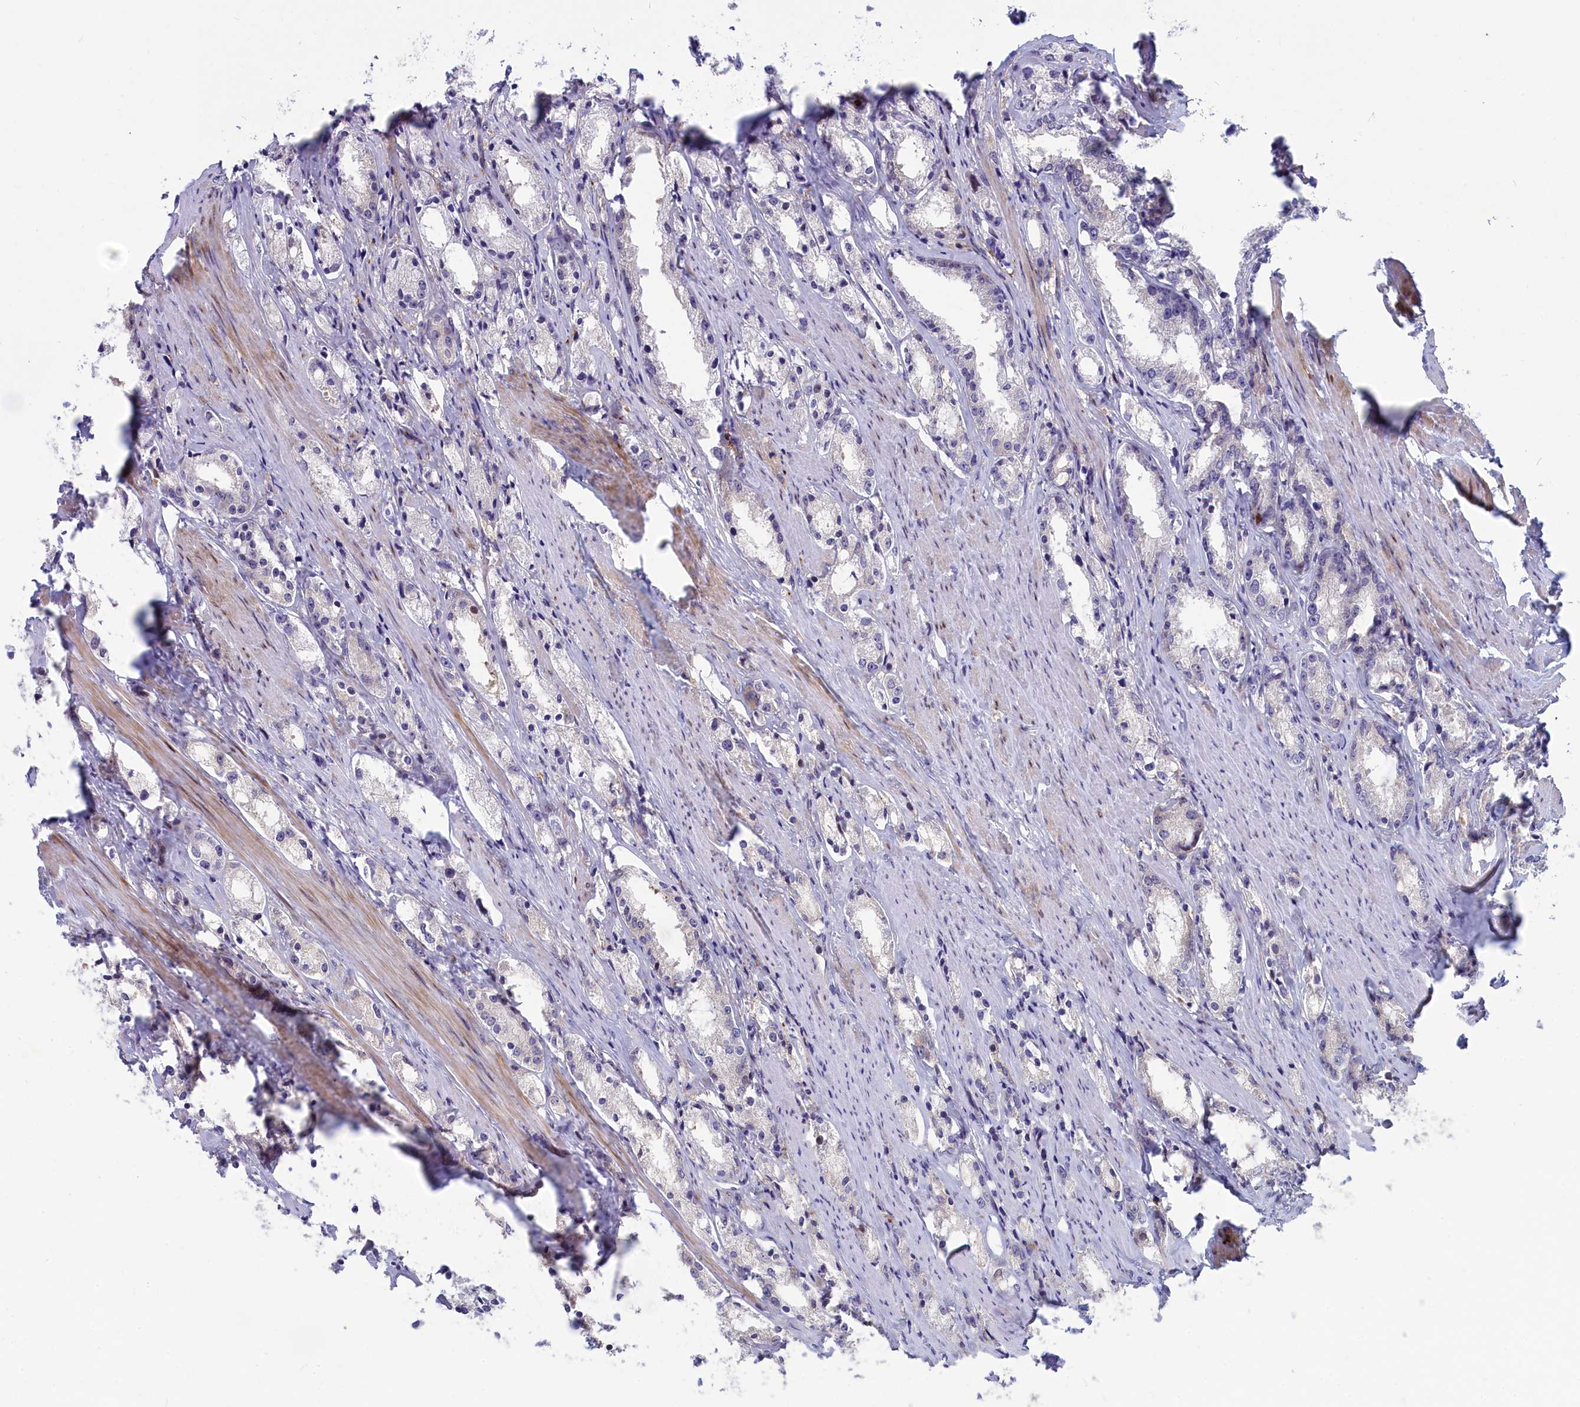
{"staining": {"intensity": "moderate", "quantity": "<25%", "location": "nuclear"}, "tissue": "prostate cancer", "cell_type": "Tumor cells", "image_type": "cancer", "snomed": [{"axis": "morphology", "description": "Adenocarcinoma, High grade"}, {"axis": "topography", "description": "Prostate"}], "caption": "The photomicrograph demonstrates immunohistochemical staining of prostate adenocarcinoma (high-grade). There is moderate nuclear staining is appreciated in approximately <25% of tumor cells.", "gene": "NKPD1", "patient": {"sex": "male", "age": 66}}